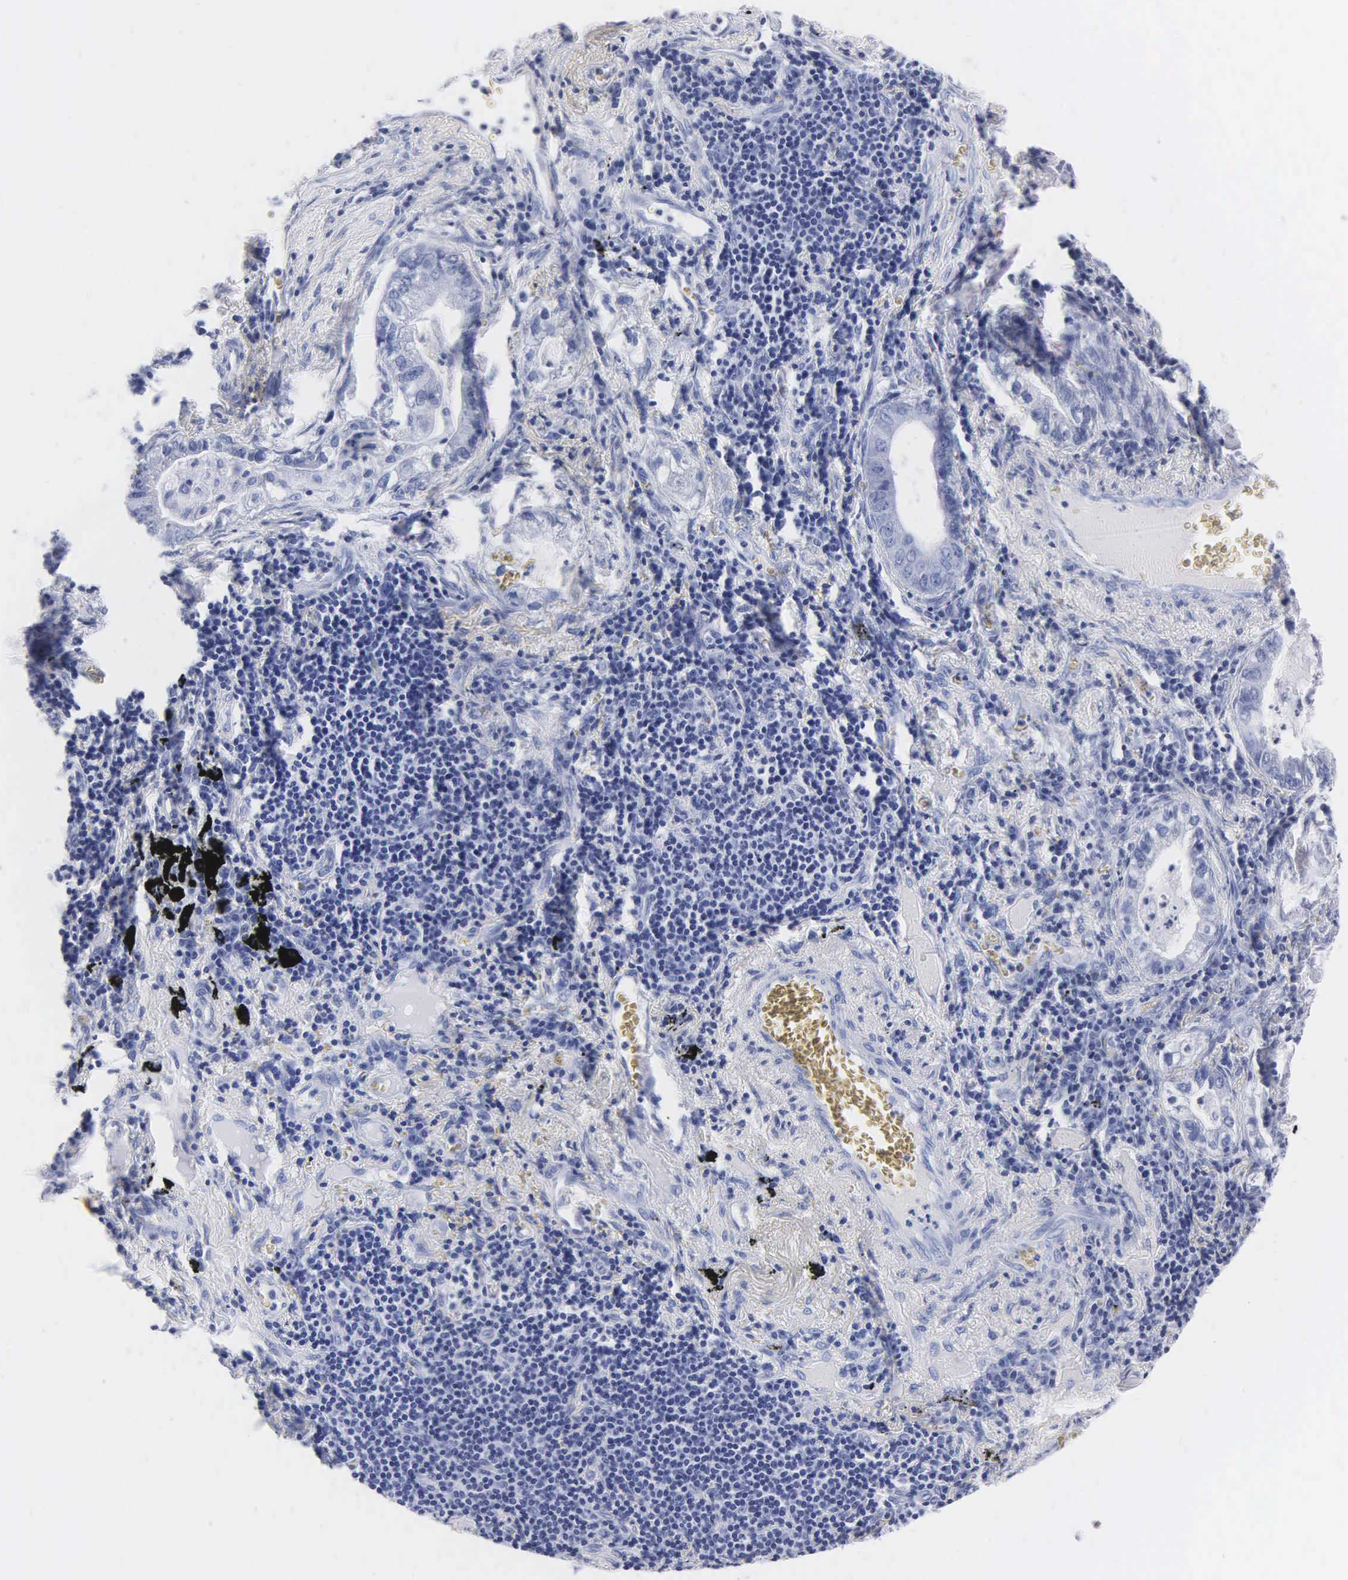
{"staining": {"intensity": "negative", "quantity": "none", "location": "none"}, "tissue": "lung cancer", "cell_type": "Tumor cells", "image_type": "cancer", "snomed": [{"axis": "morphology", "description": "Adenocarcinoma, NOS"}, {"axis": "topography", "description": "Lung"}], "caption": "Adenocarcinoma (lung) was stained to show a protein in brown. There is no significant positivity in tumor cells. Nuclei are stained in blue.", "gene": "MB", "patient": {"sex": "female", "age": 50}}